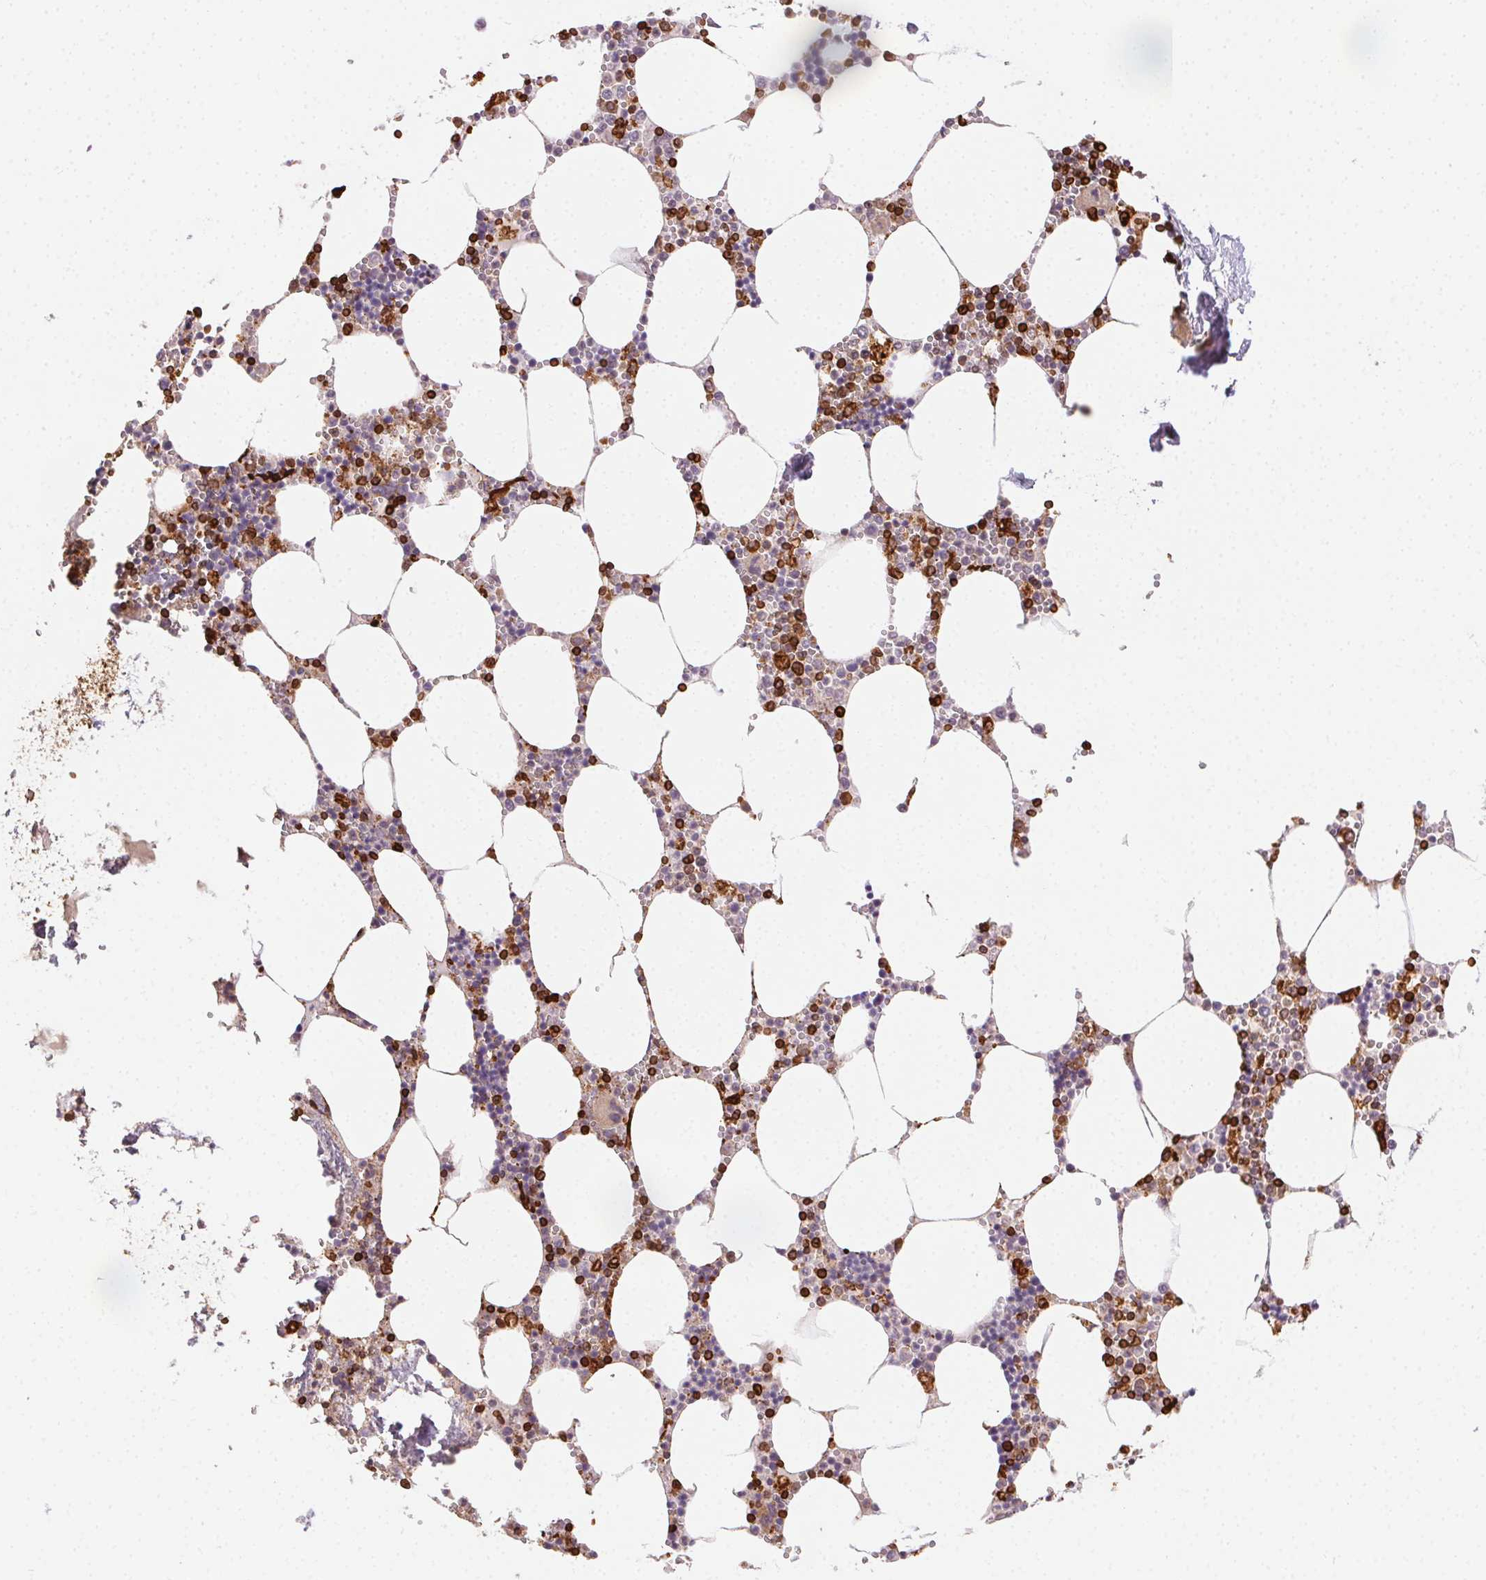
{"staining": {"intensity": "moderate", "quantity": "25%-75%", "location": "cytoplasmic/membranous"}, "tissue": "bone marrow", "cell_type": "Hematopoietic cells", "image_type": "normal", "snomed": [{"axis": "morphology", "description": "Normal tissue, NOS"}, {"axis": "topography", "description": "Bone marrow"}], "caption": "High-power microscopy captured an immunohistochemistry (IHC) photomicrograph of benign bone marrow, revealing moderate cytoplasmic/membranous expression in approximately 25%-75% of hematopoietic cells. The protein is stained brown, and the nuclei are stained in blue (DAB (3,3'-diaminobenzidine) IHC with brightfield microscopy, high magnification).", "gene": "RNASET2", "patient": {"sex": "male", "age": 54}}